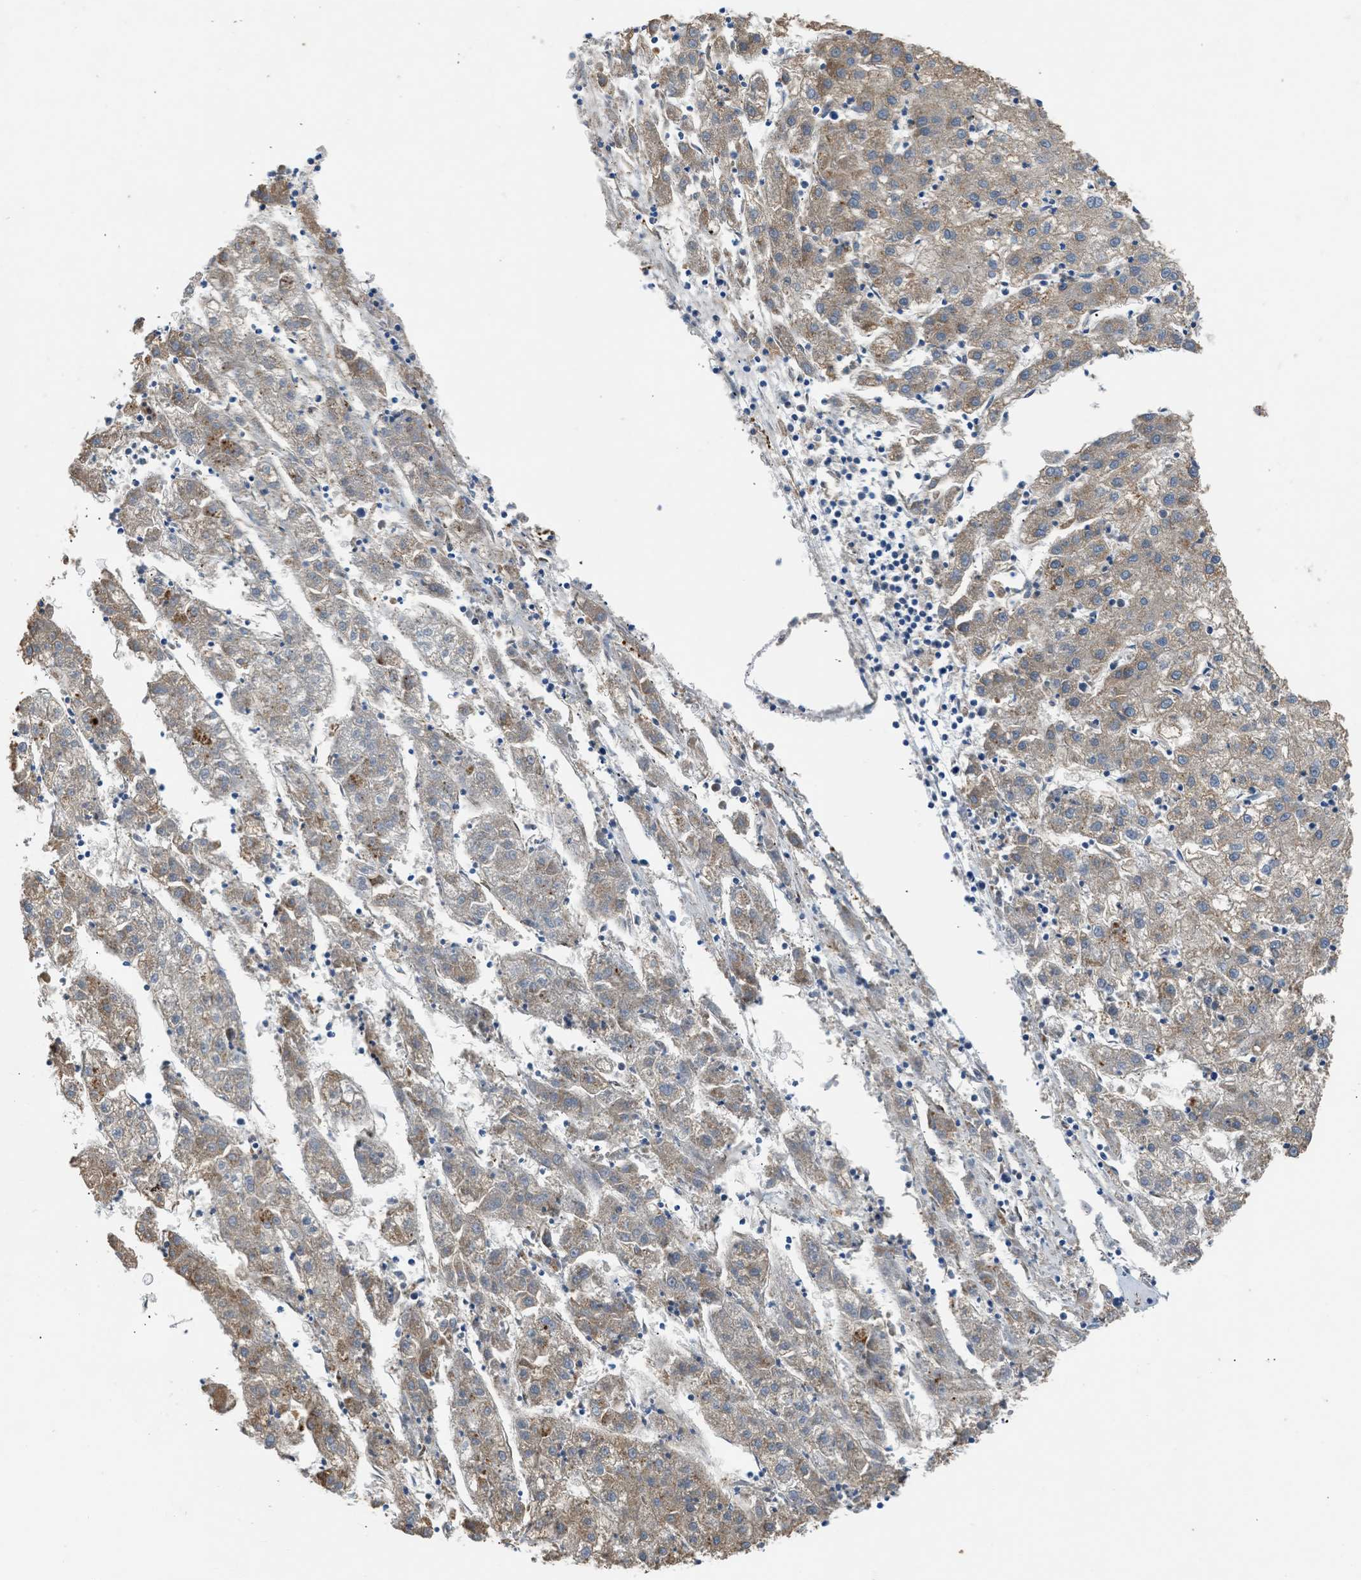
{"staining": {"intensity": "weak", "quantity": "25%-75%", "location": "cytoplasmic/membranous"}, "tissue": "liver cancer", "cell_type": "Tumor cells", "image_type": "cancer", "snomed": [{"axis": "morphology", "description": "Carcinoma, Hepatocellular, NOS"}, {"axis": "topography", "description": "Liver"}], "caption": "IHC image of neoplastic tissue: hepatocellular carcinoma (liver) stained using IHC demonstrates low levels of weak protein expression localized specifically in the cytoplasmic/membranous of tumor cells, appearing as a cytoplasmic/membranous brown color.", "gene": "ULK4", "patient": {"sex": "male", "age": 72}}